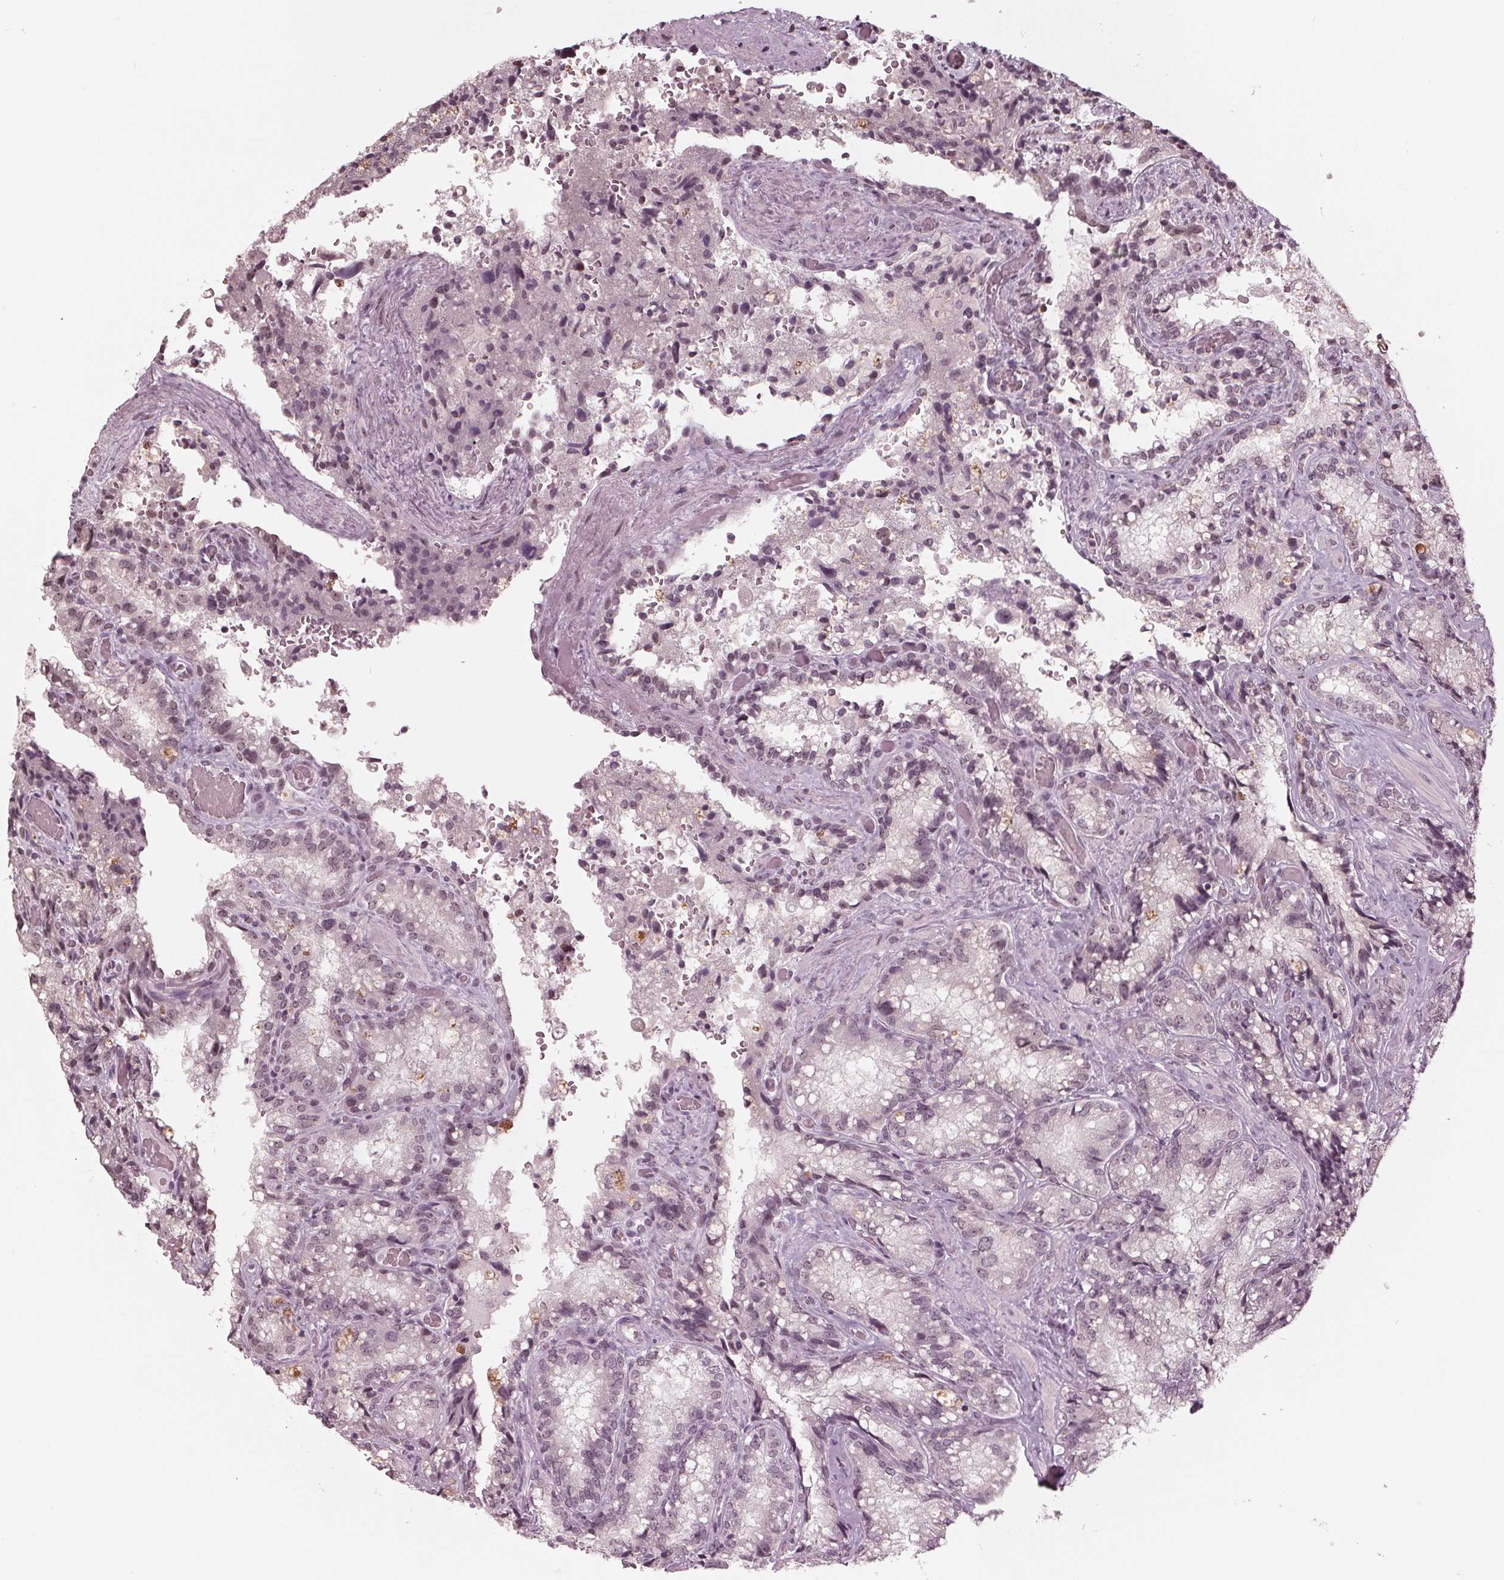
{"staining": {"intensity": "weak", "quantity": "<25%", "location": "cytoplasmic/membranous,nuclear"}, "tissue": "seminal vesicle", "cell_type": "Glandular cells", "image_type": "normal", "snomed": [{"axis": "morphology", "description": "Normal tissue, NOS"}, {"axis": "topography", "description": "Seminal veicle"}], "caption": "A high-resolution photomicrograph shows immunohistochemistry staining of normal seminal vesicle, which shows no significant staining in glandular cells.", "gene": "SLX4", "patient": {"sex": "male", "age": 57}}